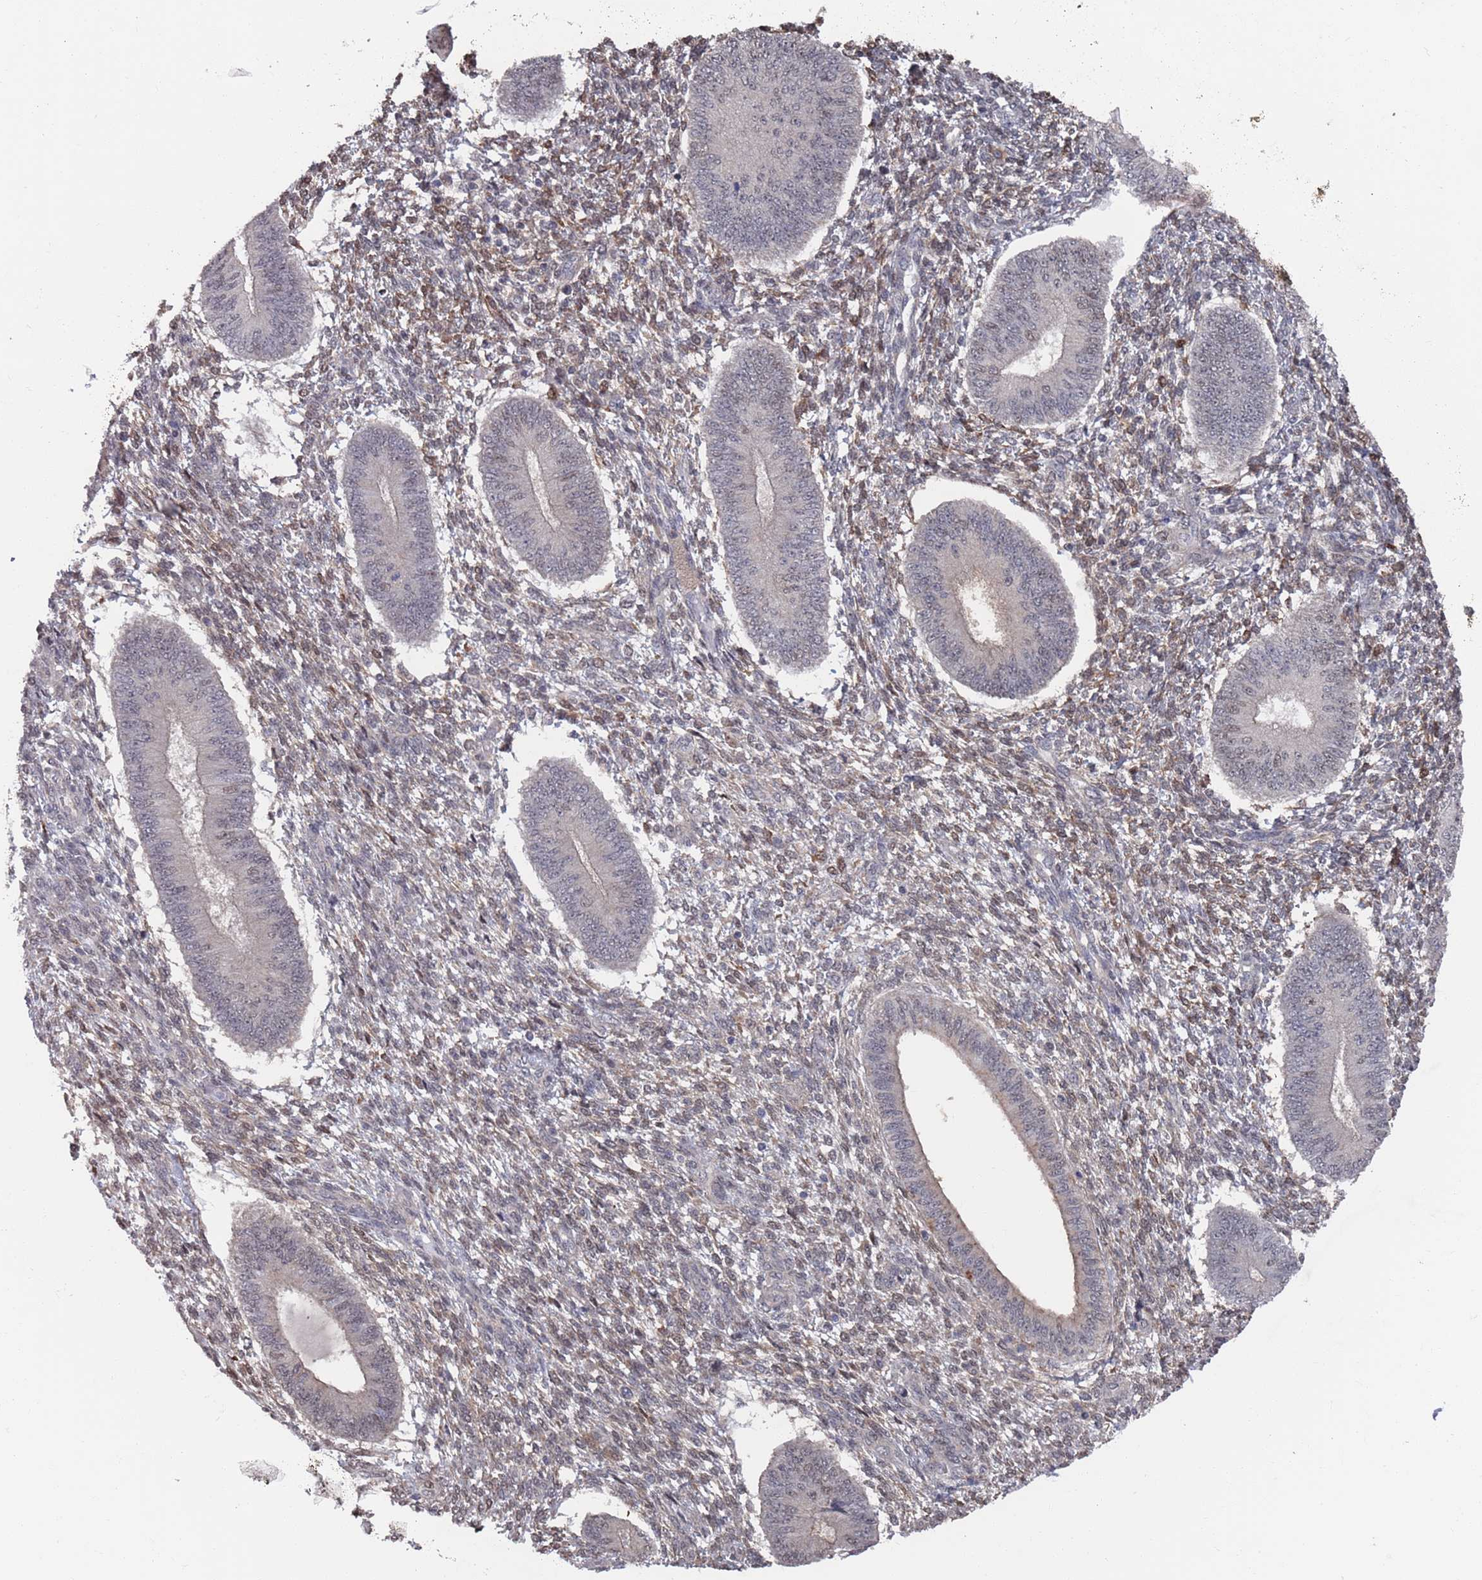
{"staining": {"intensity": "moderate", "quantity": "<25%", "location": "cytoplasmic/membranous"}, "tissue": "endometrium", "cell_type": "Cells in endometrial stroma", "image_type": "normal", "snomed": [{"axis": "morphology", "description": "Normal tissue, NOS"}, {"axis": "topography", "description": "Endometrium"}], "caption": "Brown immunohistochemical staining in benign endometrium shows moderate cytoplasmic/membranous staining in about <25% of cells in endometrial stroma.", "gene": "DGKD", "patient": {"sex": "female", "age": 49}}